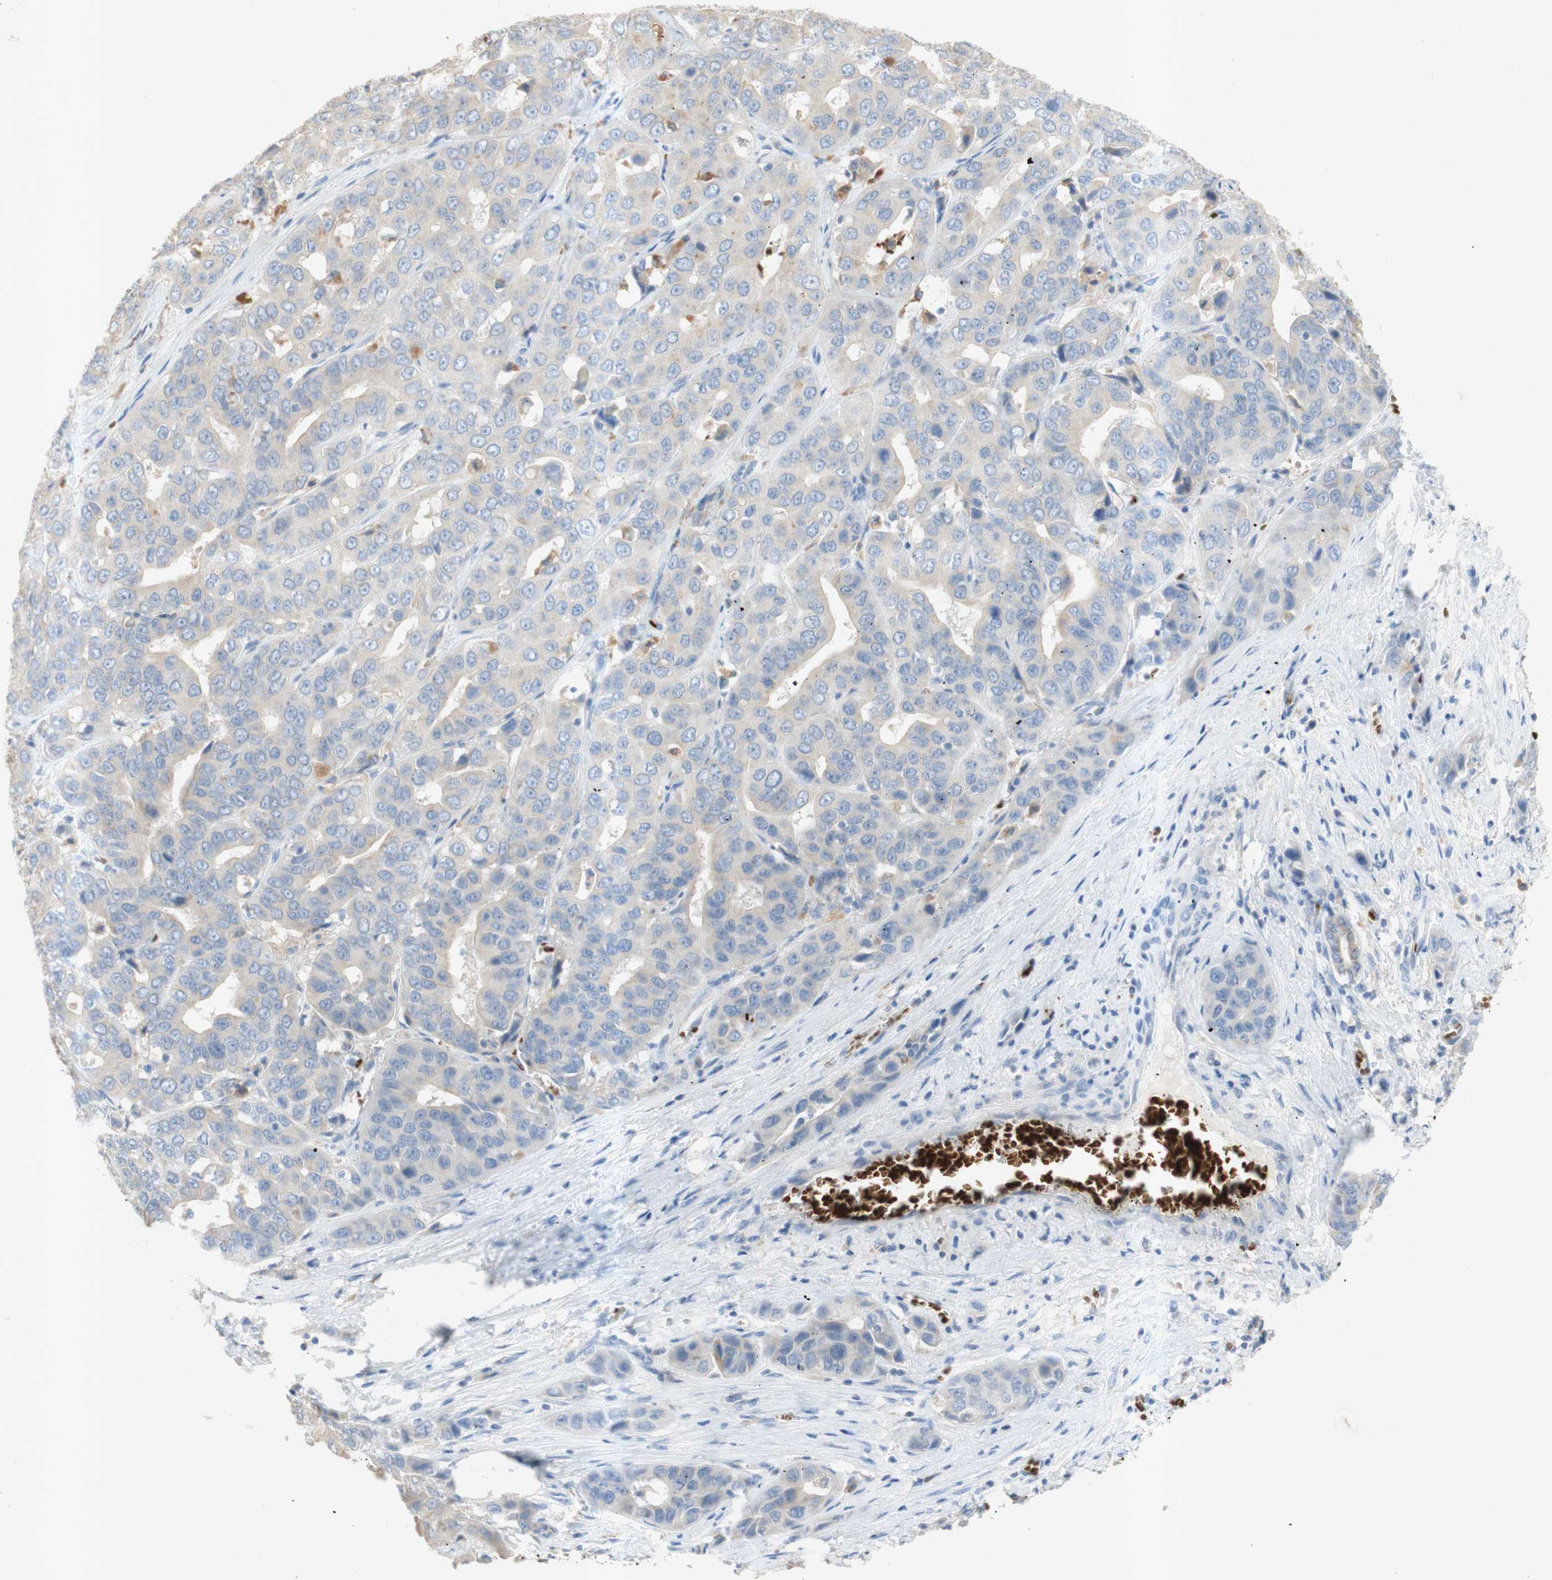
{"staining": {"intensity": "negative", "quantity": "none", "location": "none"}, "tissue": "liver cancer", "cell_type": "Tumor cells", "image_type": "cancer", "snomed": [{"axis": "morphology", "description": "Cholangiocarcinoma"}, {"axis": "topography", "description": "Liver"}], "caption": "Immunohistochemistry (IHC) of human liver cancer shows no positivity in tumor cells. (DAB IHC visualized using brightfield microscopy, high magnification).", "gene": "EPO", "patient": {"sex": "female", "age": 52}}